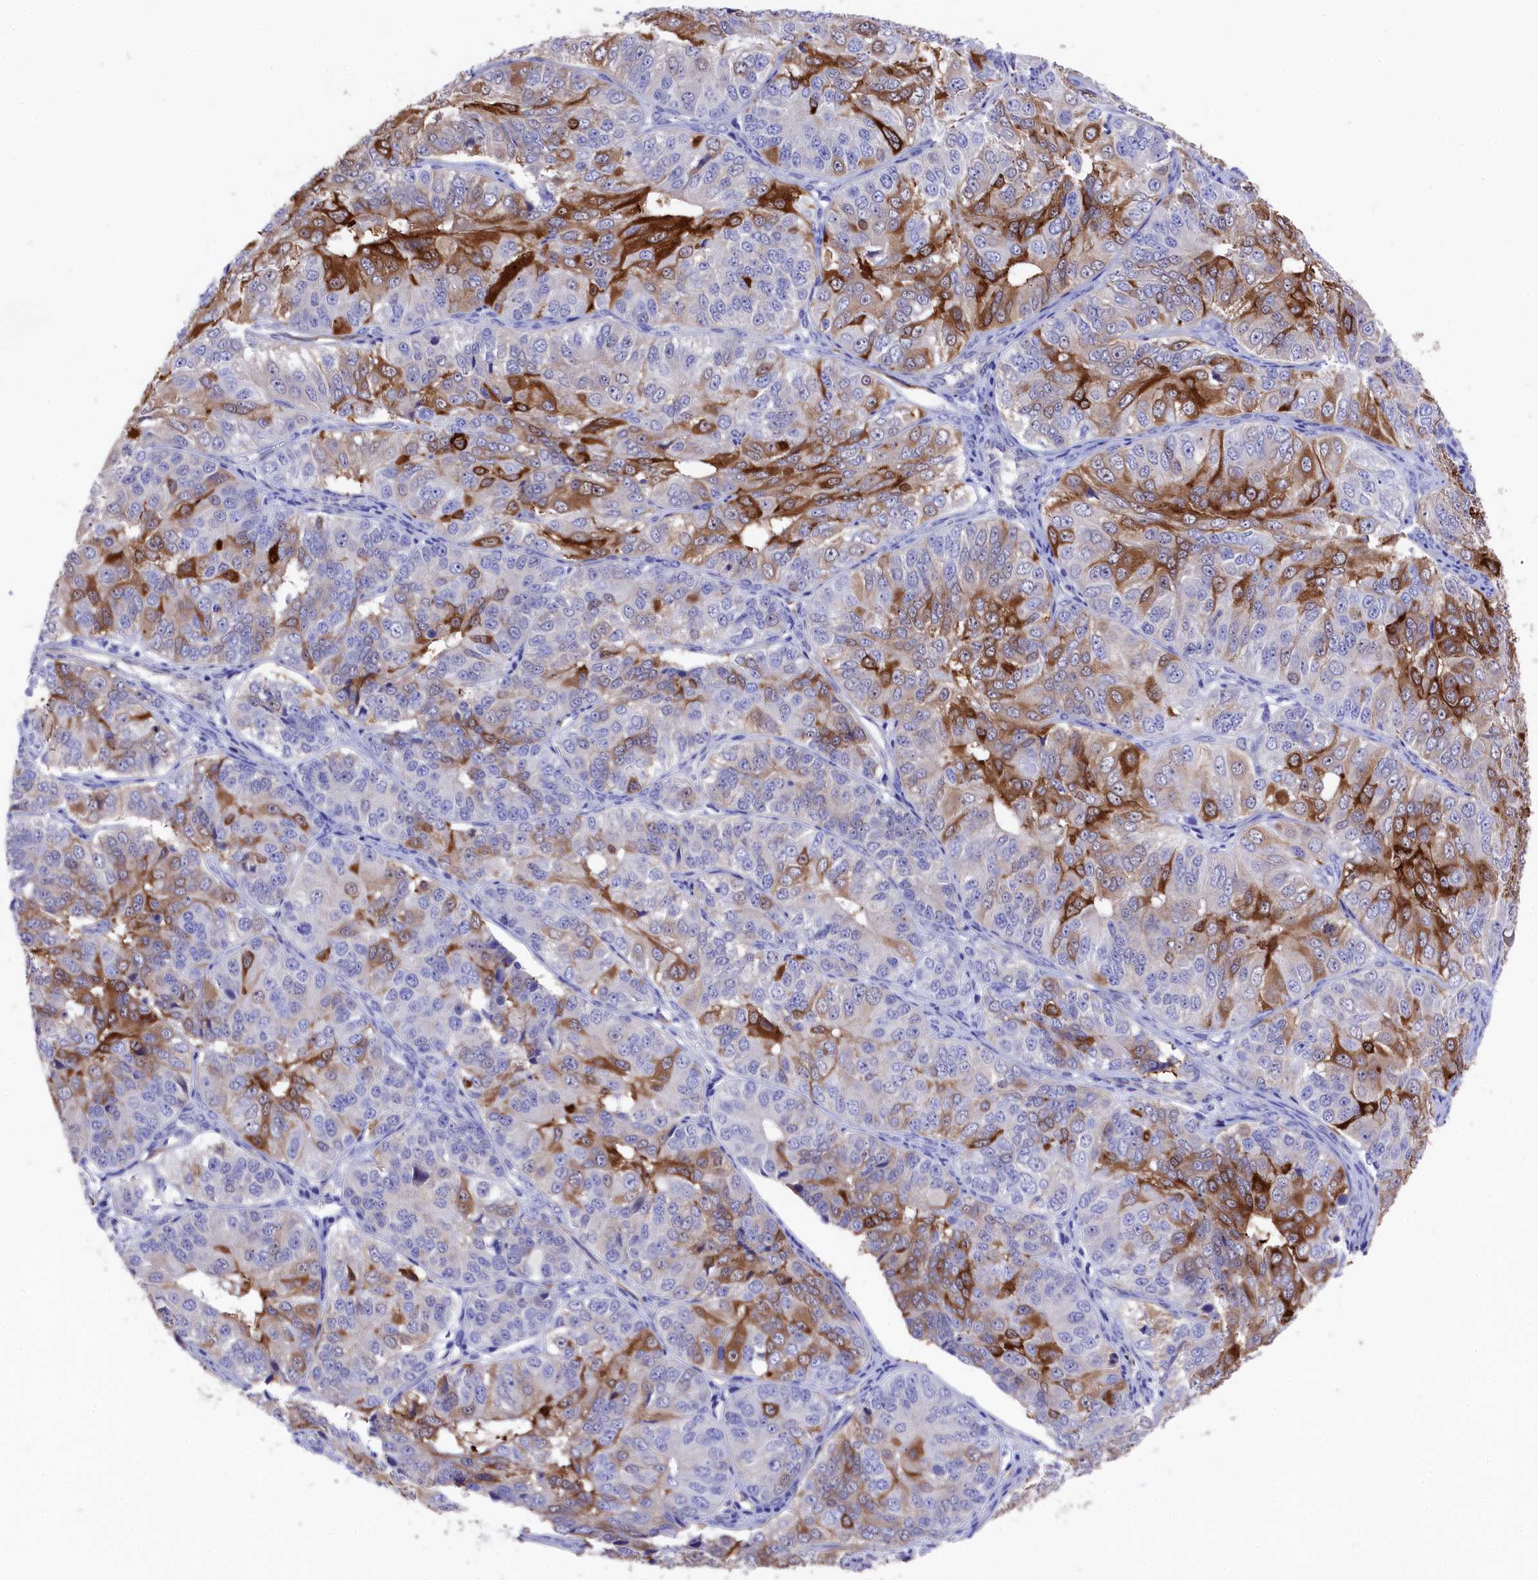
{"staining": {"intensity": "strong", "quantity": "<25%", "location": "cytoplasmic/membranous"}, "tissue": "ovarian cancer", "cell_type": "Tumor cells", "image_type": "cancer", "snomed": [{"axis": "morphology", "description": "Carcinoma, endometroid"}, {"axis": "topography", "description": "Ovary"}], "caption": "An immunohistochemistry histopathology image of neoplastic tissue is shown. Protein staining in brown shows strong cytoplasmic/membranous positivity in endometroid carcinoma (ovarian) within tumor cells.", "gene": "LHFPL4", "patient": {"sex": "female", "age": 51}}